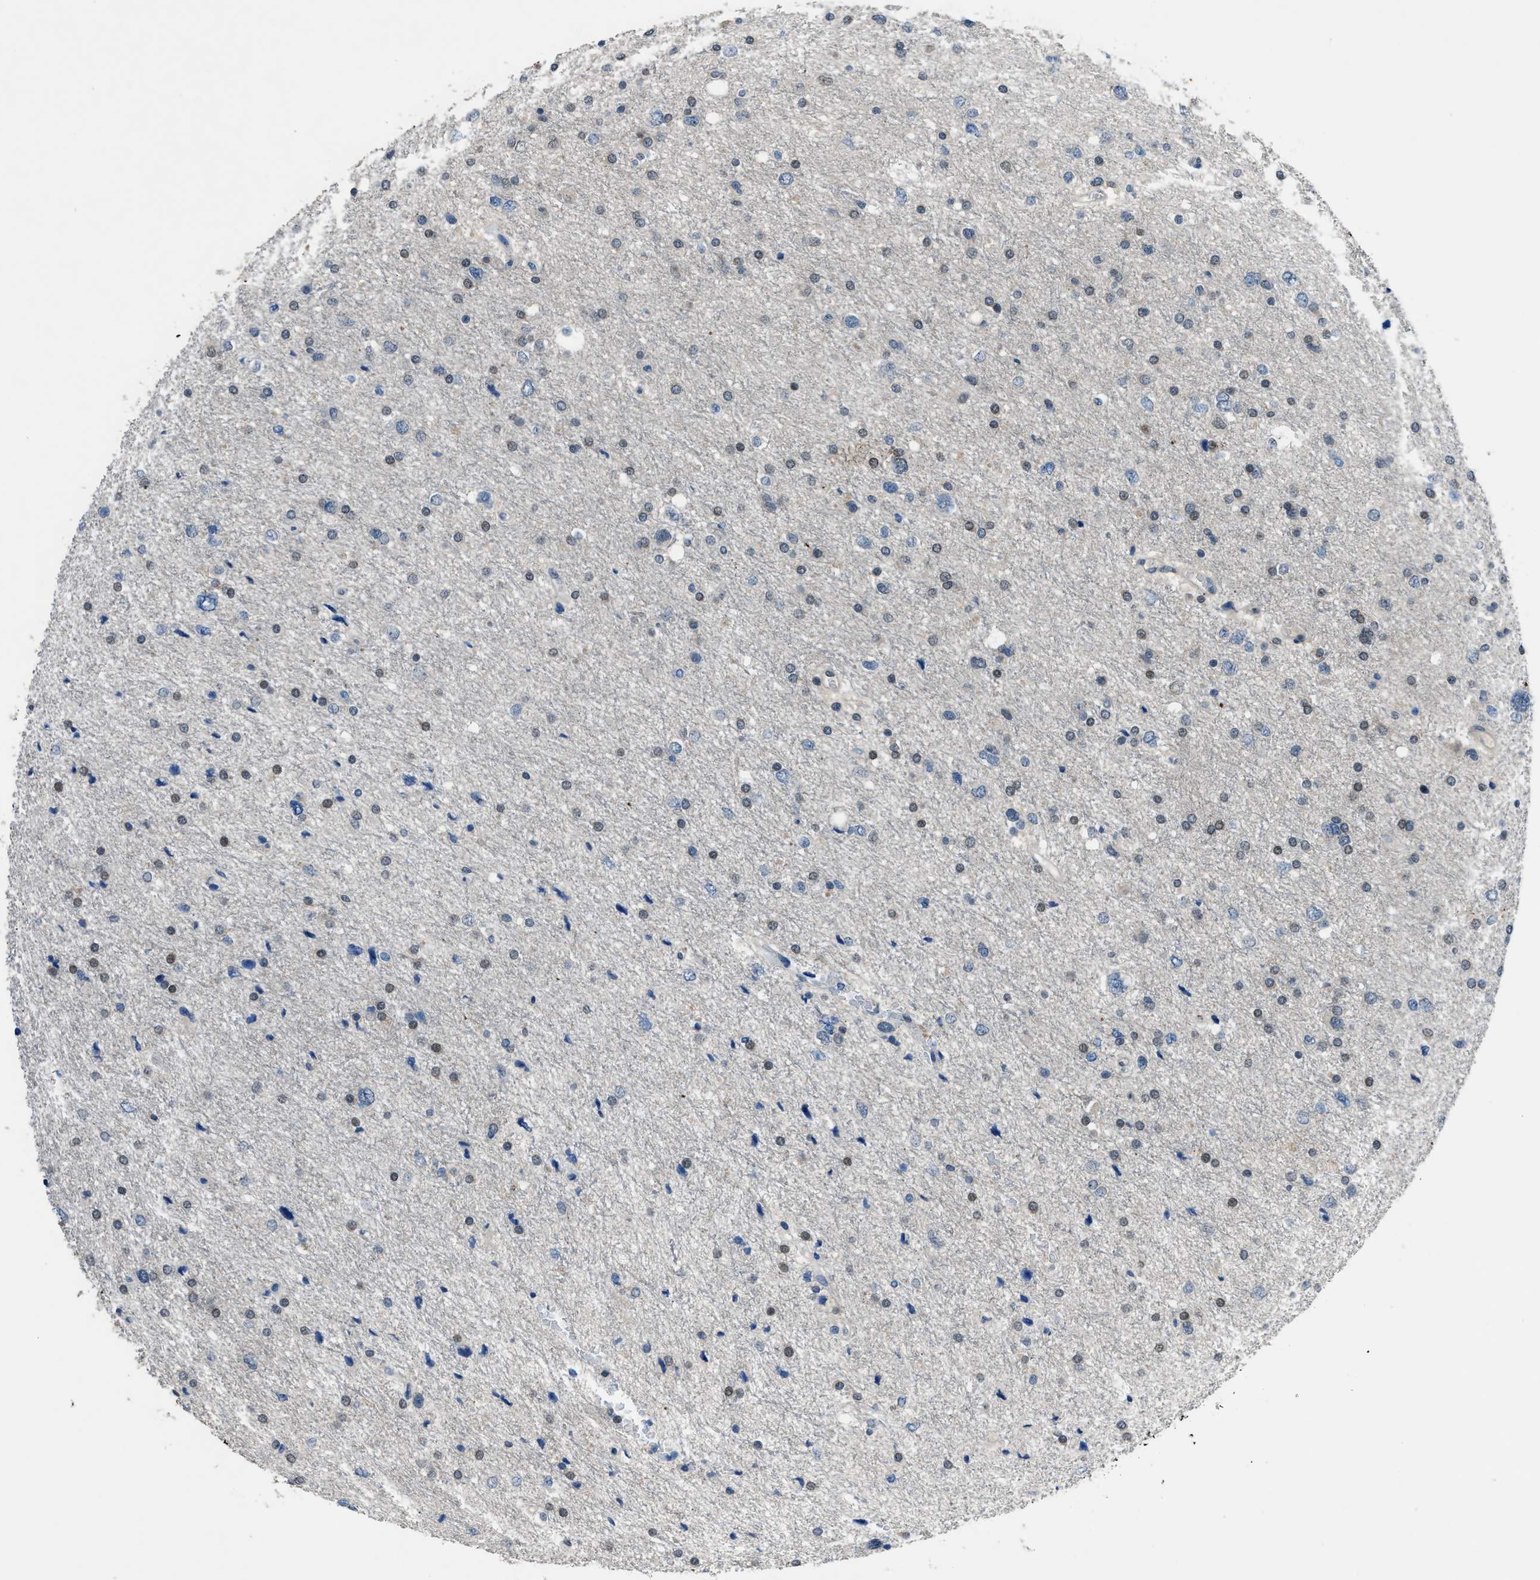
{"staining": {"intensity": "weak", "quantity": "<25%", "location": "nuclear"}, "tissue": "glioma", "cell_type": "Tumor cells", "image_type": "cancer", "snomed": [{"axis": "morphology", "description": "Glioma, malignant, Low grade"}, {"axis": "topography", "description": "Brain"}], "caption": "Tumor cells are negative for brown protein staining in glioma.", "gene": "DUSP19", "patient": {"sex": "female", "age": 37}}